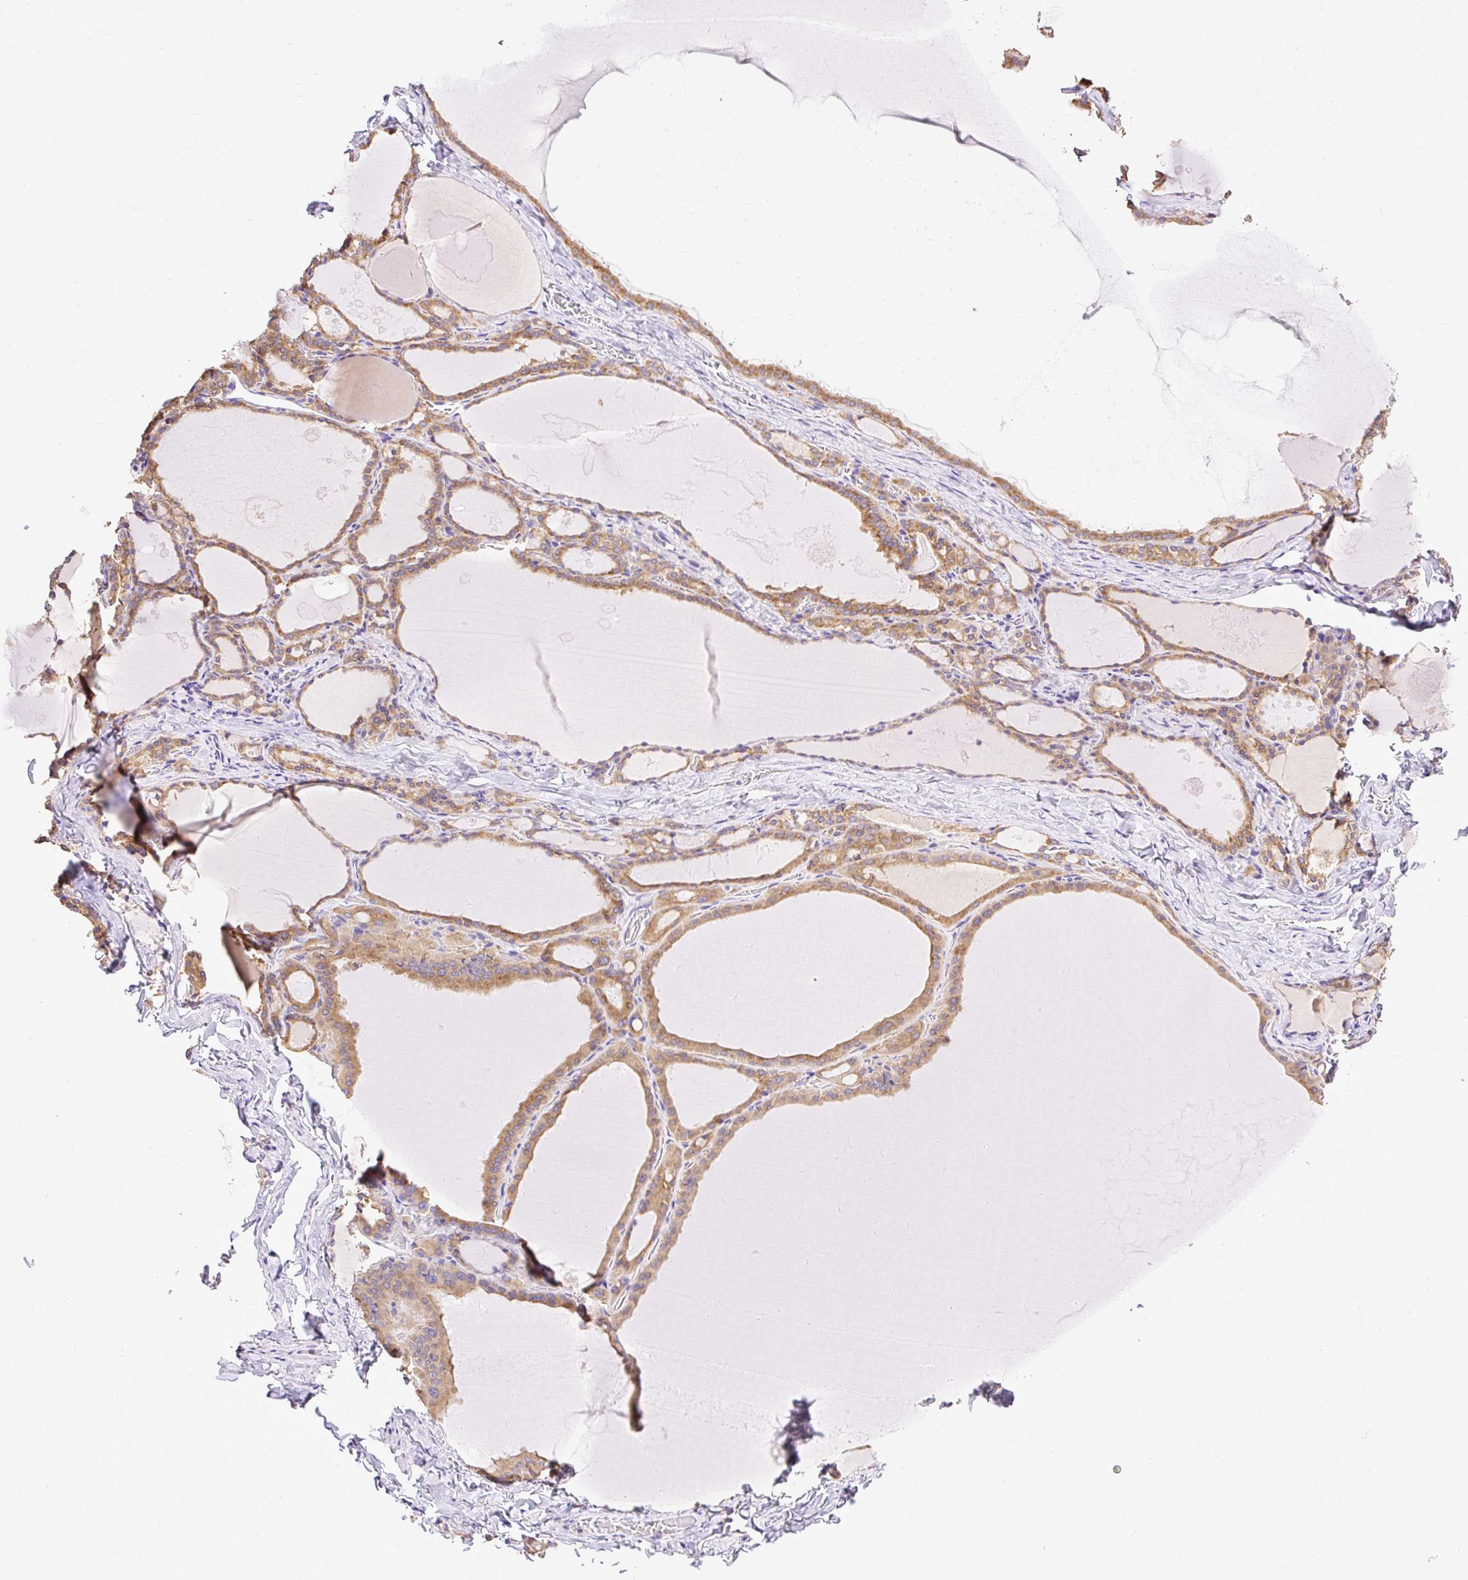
{"staining": {"intensity": "moderate", "quantity": ">75%", "location": "cytoplasmic/membranous"}, "tissue": "thyroid gland", "cell_type": "Glandular cells", "image_type": "normal", "snomed": [{"axis": "morphology", "description": "Normal tissue, NOS"}, {"axis": "topography", "description": "Thyroid gland"}], "caption": "A high-resolution image shows IHC staining of benign thyroid gland, which exhibits moderate cytoplasmic/membranous expression in approximately >75% of glandular cells. The staining was performed using DAB, with brown indicating positive protein expression. Nuclei are stained blue with hematoxylin.", "gene": "SEC63", "patient": {"sex": "male", "age": 56}}